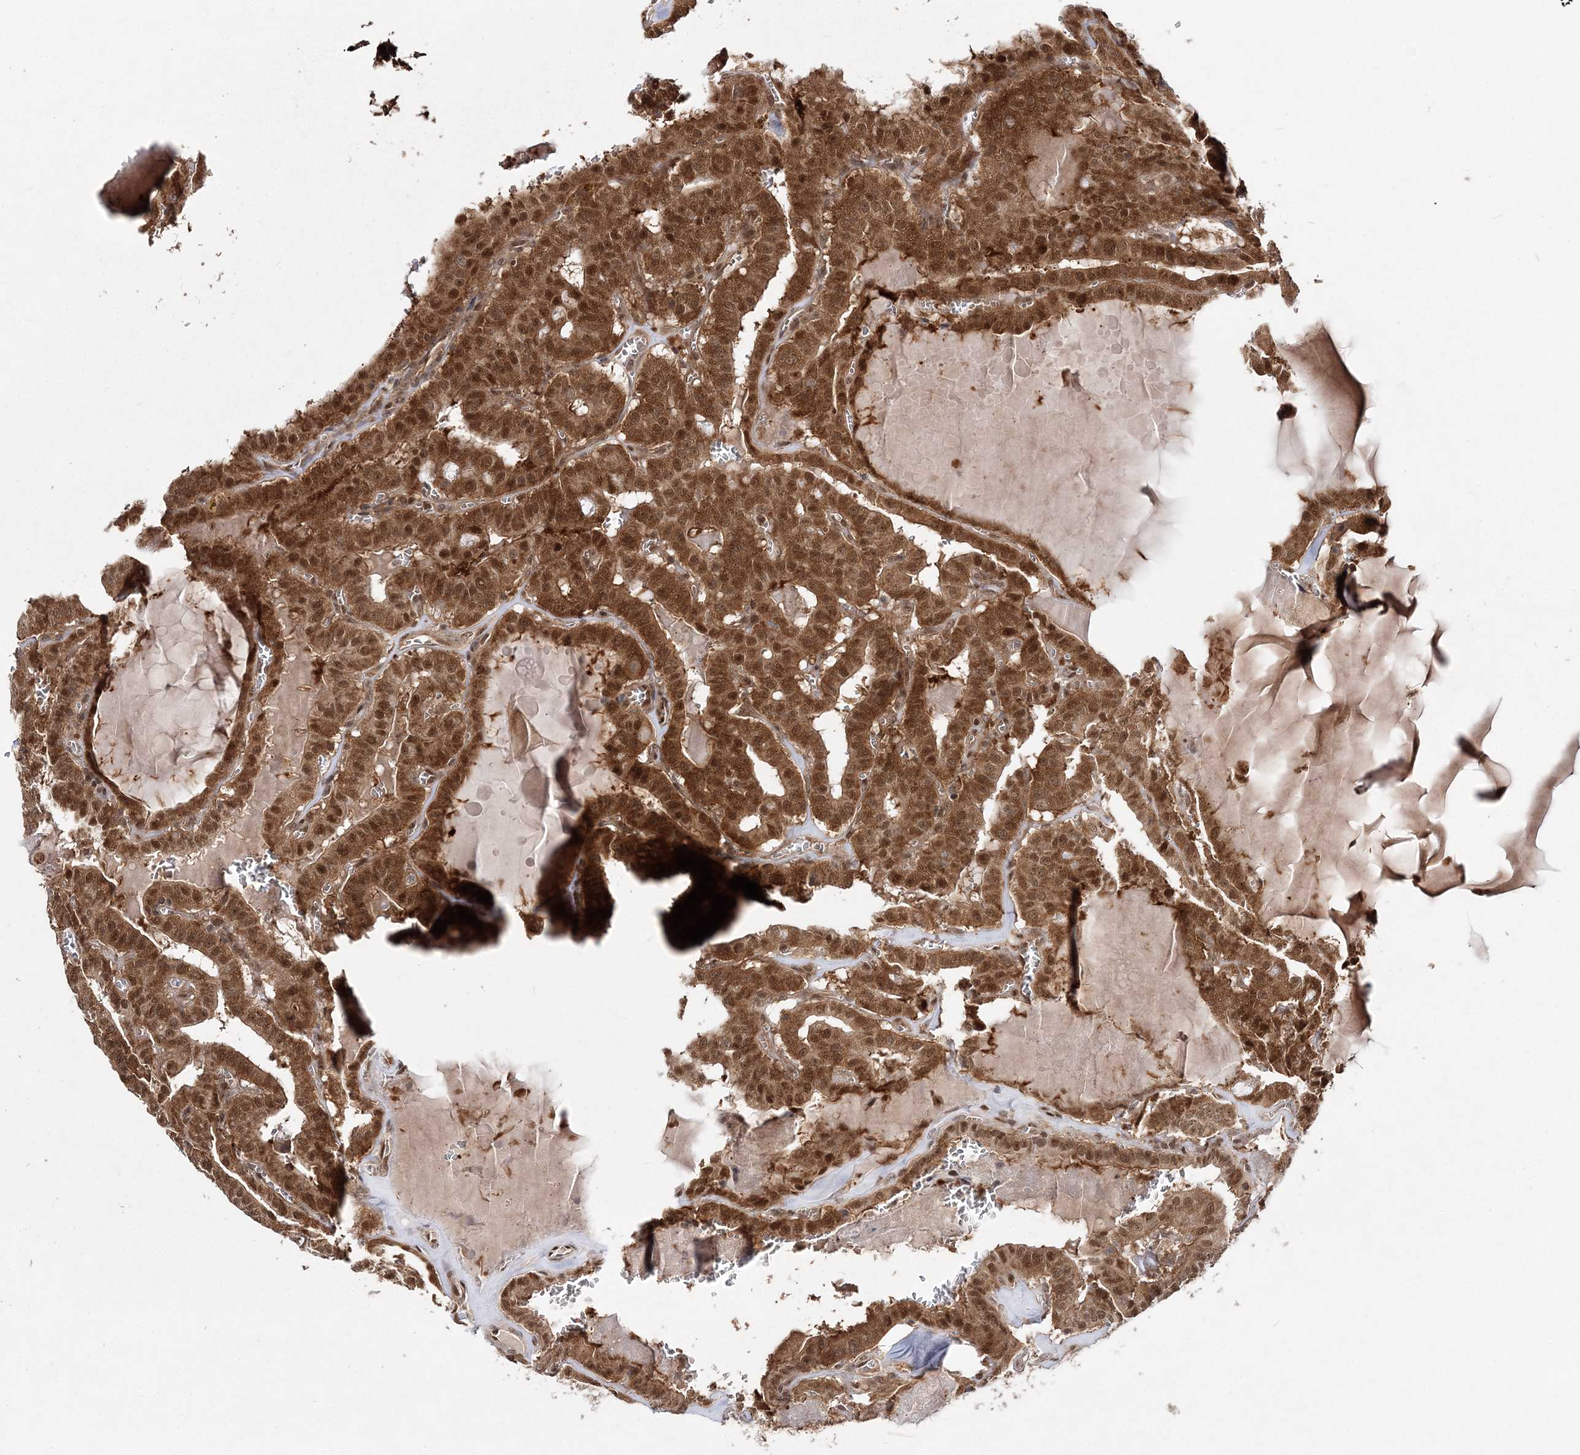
{"staining": {"intensity": "strong", "quantity": ">75%", "location": "cytoplasmic/membranous,nuclear"}, "tissue": "thyroid cancer", "cell_type": "Tumor cells", "image_type": "cancer", "snomed": [{"axis": "morphology", "description": "Papillary adenocarcinoma, NOS"}, {"axis": "topography", "description": "Thyroid gland"}], "caption": "This image displays immunohistochemistry staining of thyroid cancer (papillary adenocarcinoma), with high strong cytoplasmic/membranous and nuclear positivity in about >75% of tumor cells.", "gene": "NIF3L1", "patient": {"sex": "male", "age": 52}}